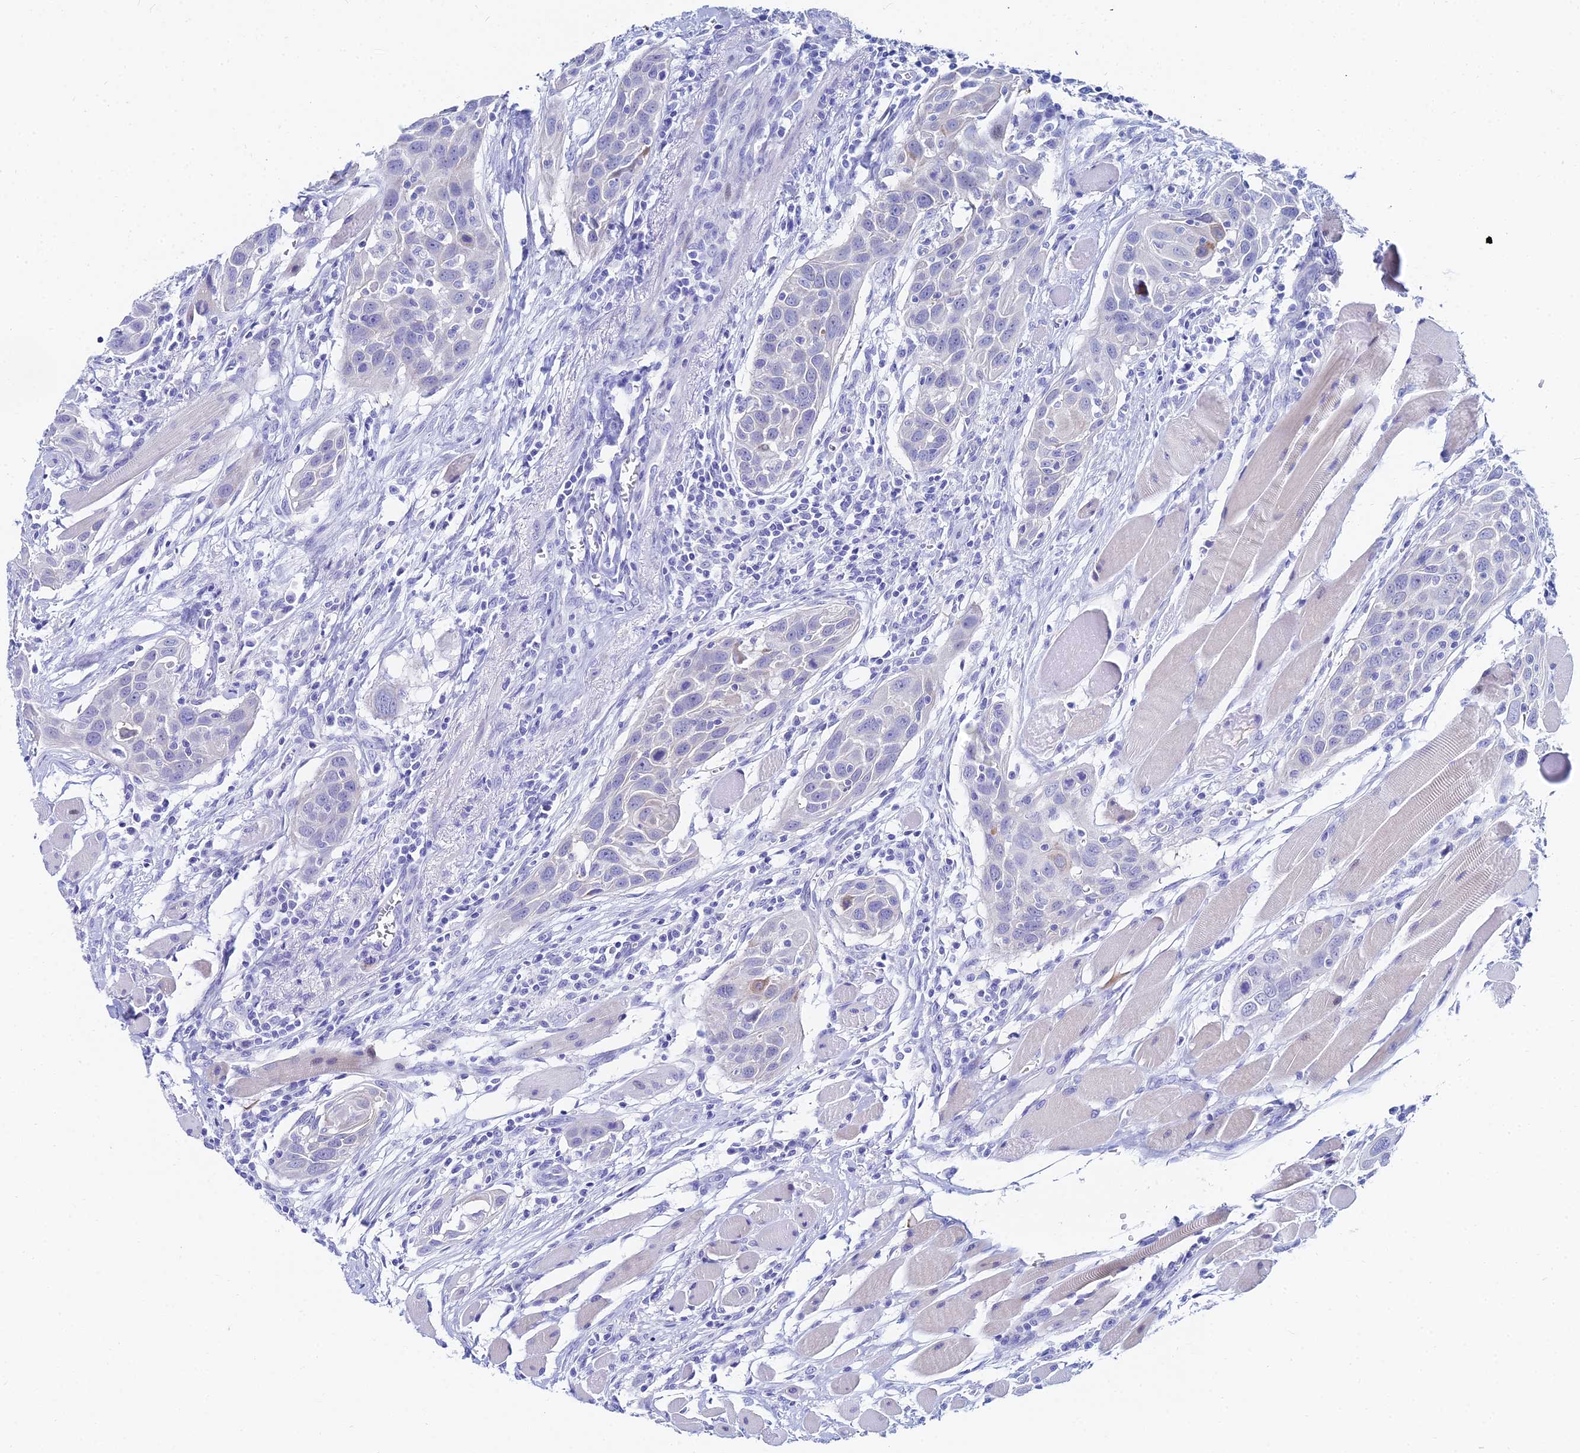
{"staining": {"intensity": "negative", "quantity": "none", "location": "none"}, "tissue": "head and neck cancer", "cell_type": "Tumor cells", "image_type": "cancer", "snomed": [{"axis": "morphology", "description": "Squamous cell carcinoma, NOS"}, {"axis": "topography", "description": "Oral tissue"}, {"axis": "topography", "description": "Head-Neck"}], "caption": "The photomicrograph displays no staining of tumor cells in squamous cell carcinoma (head and neck).", "gene": "HSPA1L", "patient": {"sex": "female", "age": 50}}